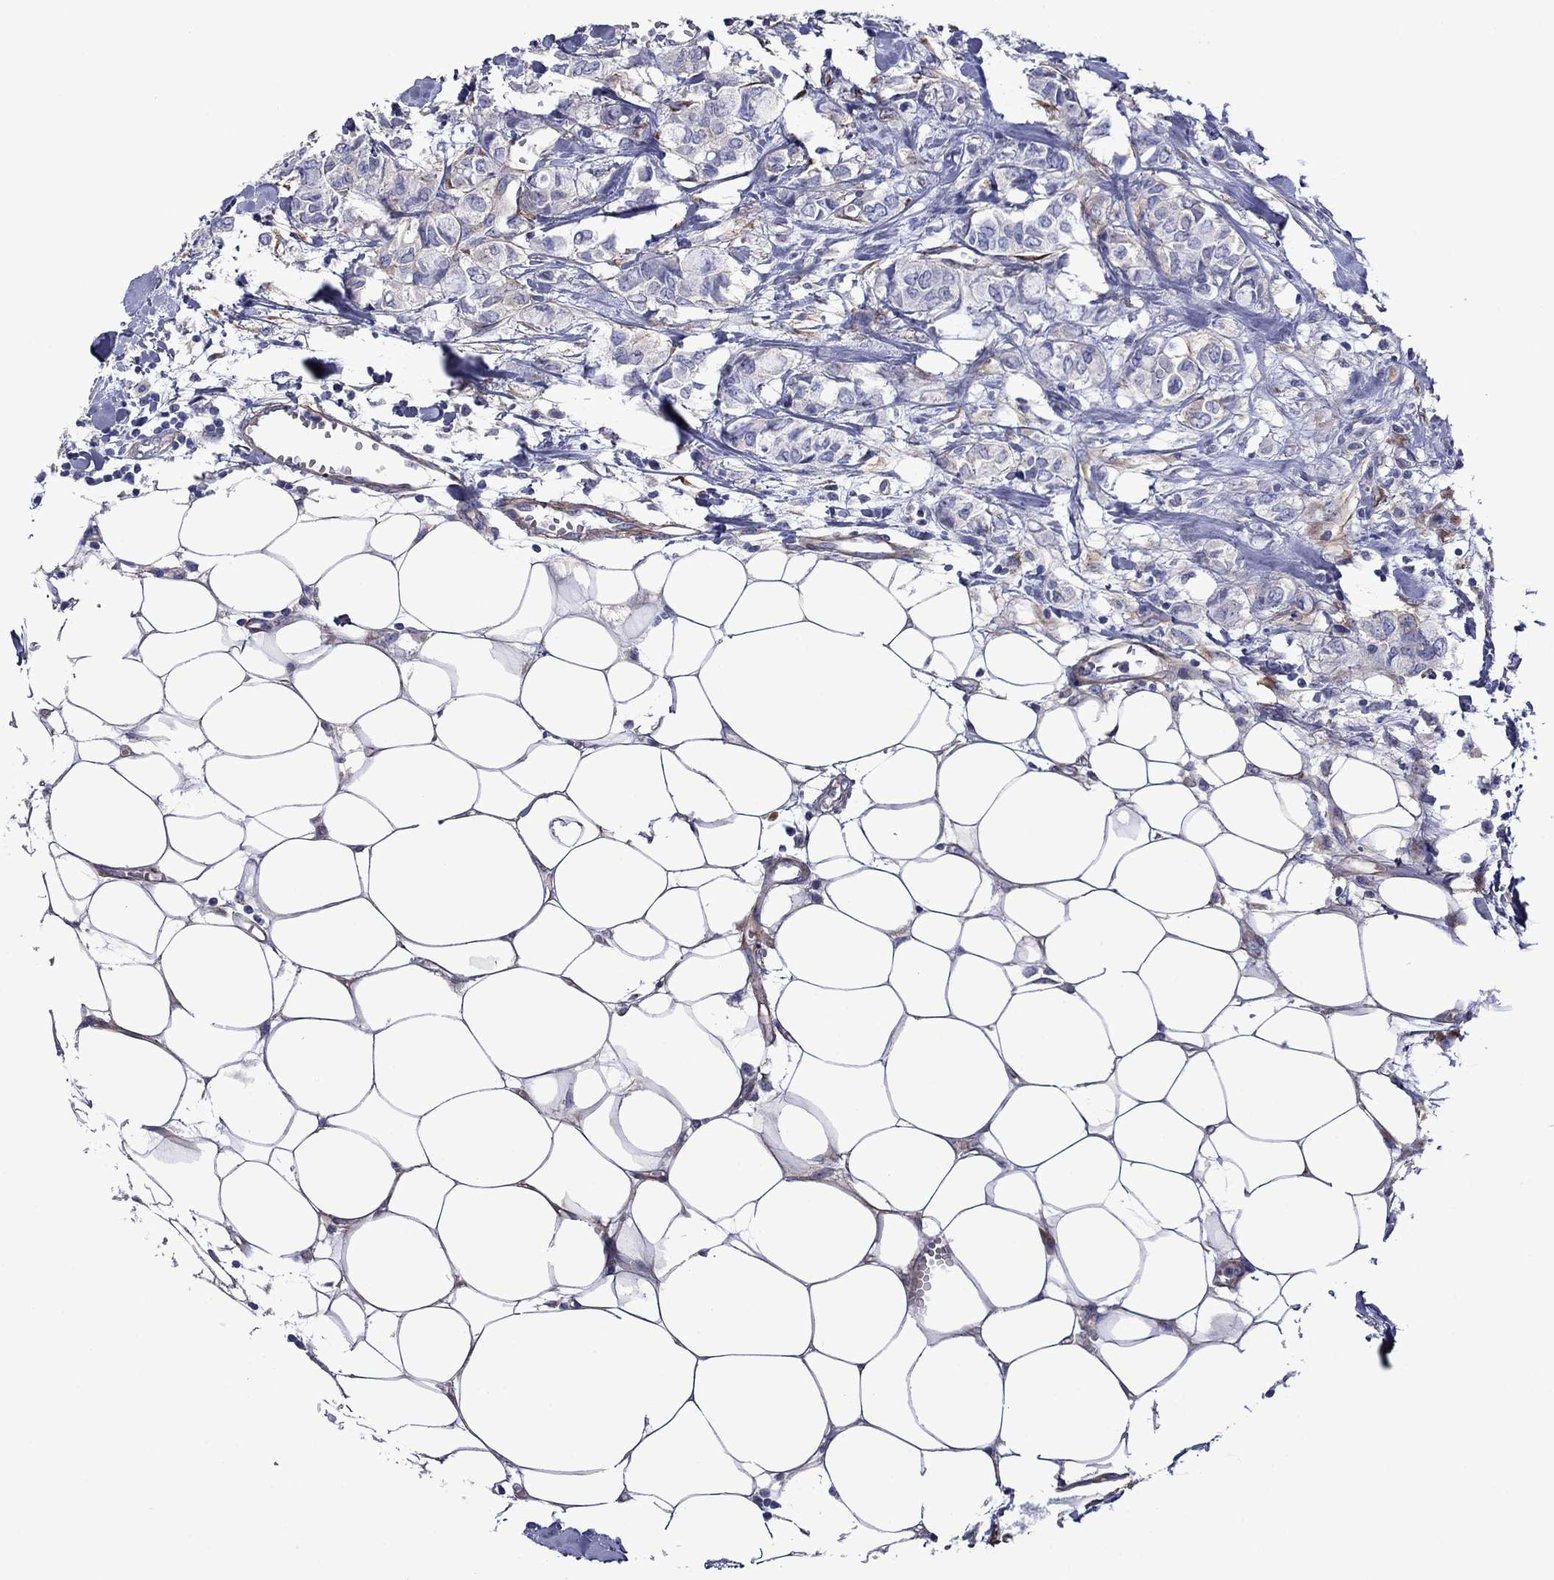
{"staining": {"intensity": "negative", "quantity": "none", "location": "none"}, "tissue": "breast cancer", "cell_type": "Tumor cells", "image_type": "cancer", "snomed": [{"axis": "morphology", "description": "Duct carcinoma"}, {"axis": "topography", "description": "Breast"}], "caption": "IHC histopathology image of breast cancer (infiltrating ductal carcinoma) stained for a protein (brown), which exhibits no expression in tumor cells.", "gene": "HSPG2", "patient": {"sex": "female", "age": 85}}